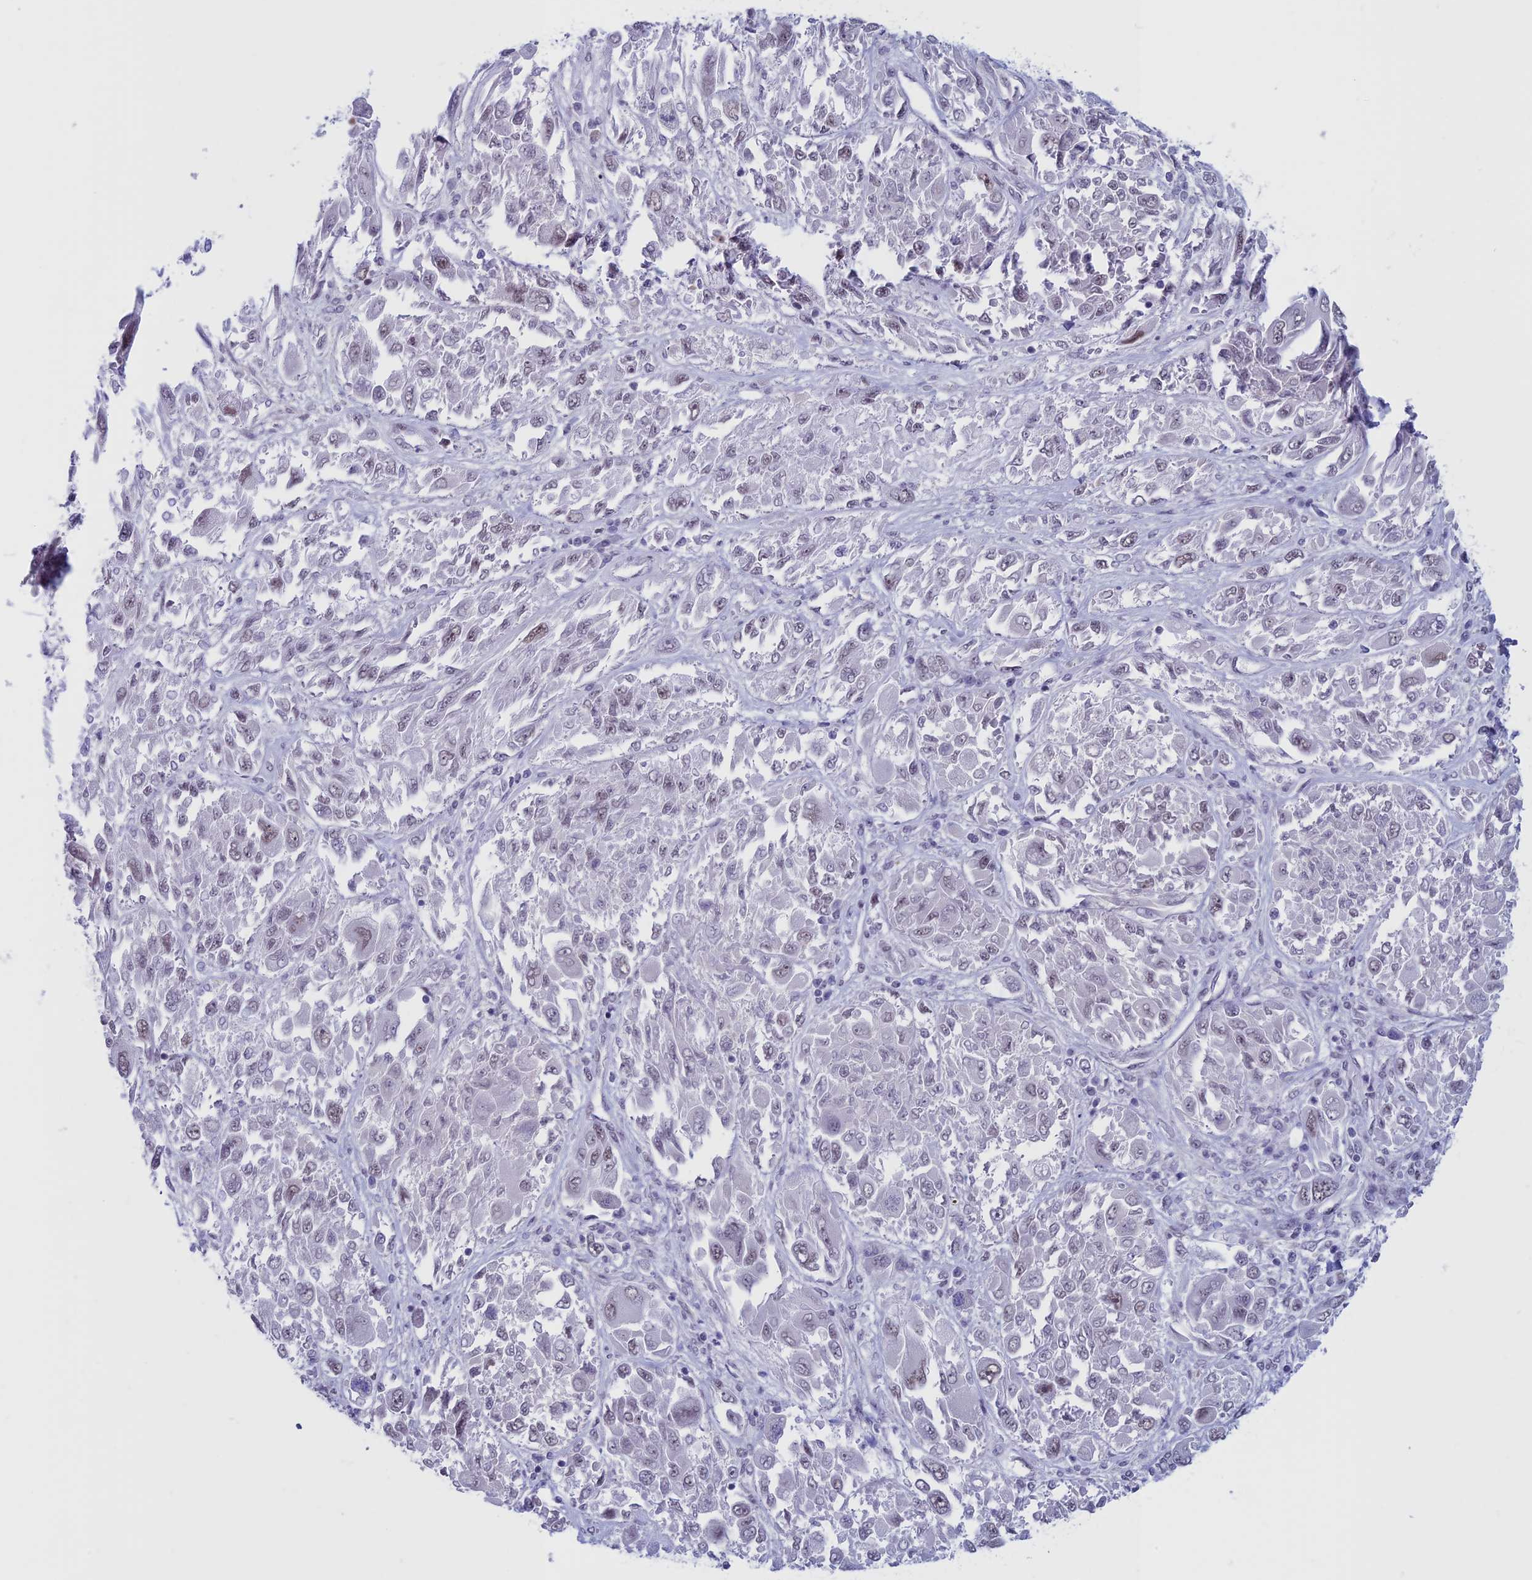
{"staining": {"intensity": "weak", "quantity": "25%-75%", "location": "nuclear"}, "tissue": "melanoma", "cell_type": "Tumor cells", "image_type": "cancer", "snomed": [{"axis": "morphology", "description": "Malignant melanoma, NOS"}, {"axis": "topography", "description": "Skin"}], "caption": "This histopathology image reveals immunohistochemistry staining of melanoma, with low weak nuclear expression in approximately 25%-75% of tumor cells.", "gene": "ASH2L", "patient": {"sex": "female", "age": 91}}